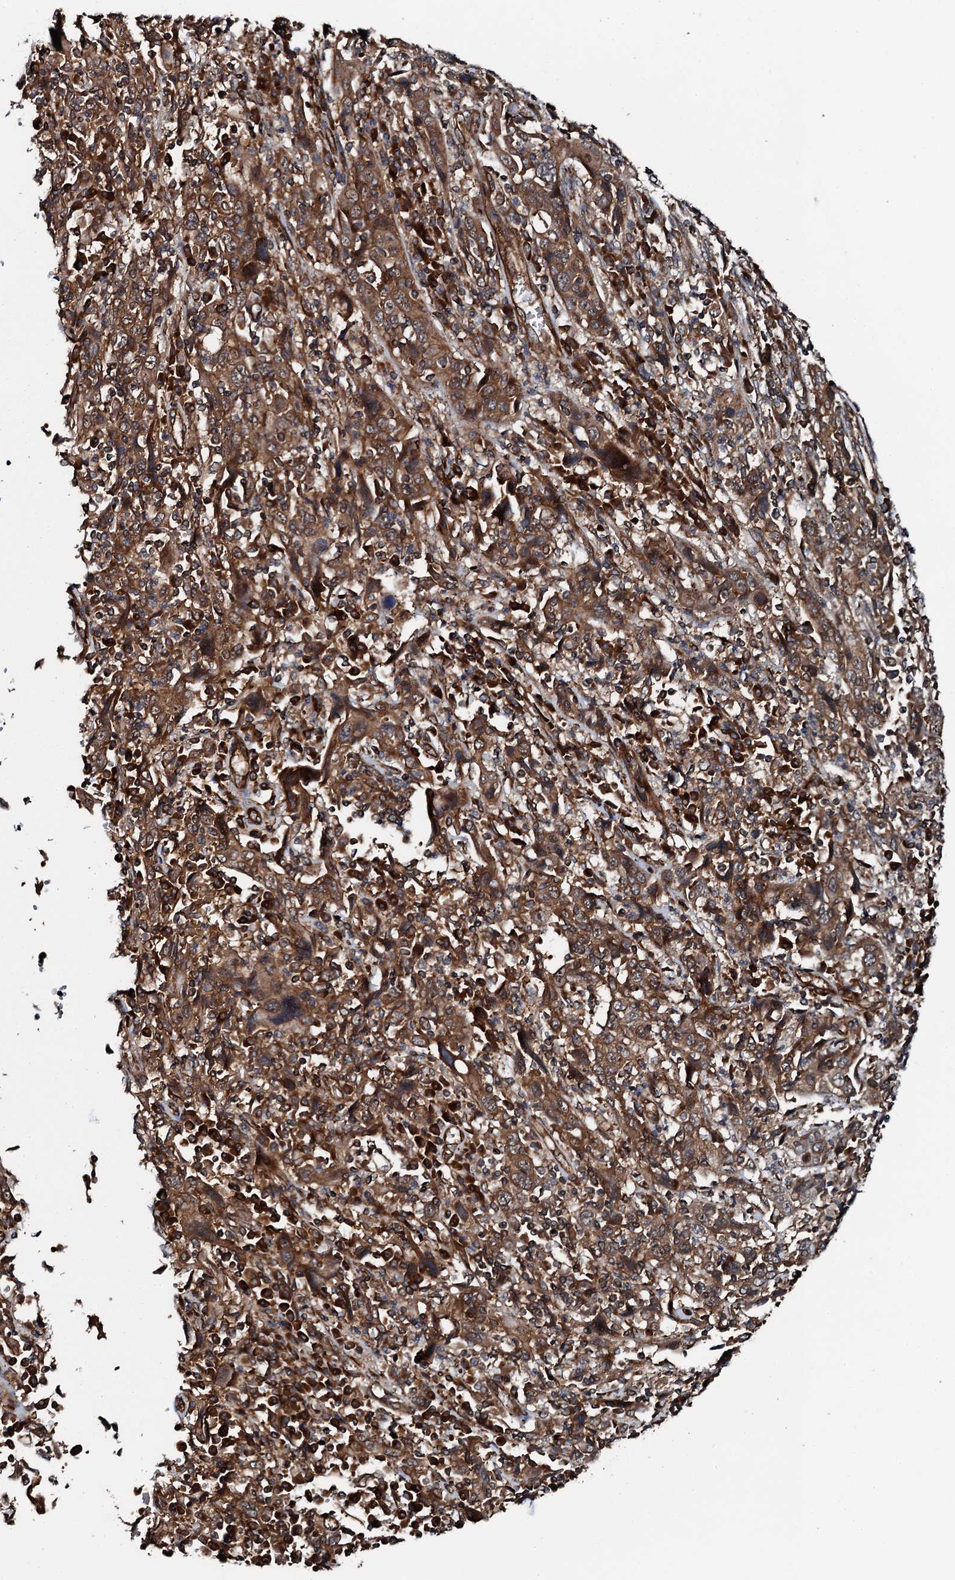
{"staining": {"intensity": "strong", "quantity": ">75%", "location": "cytoplasmic/membranous"}, "tissue": "cervical cancer", "cell_type": "Tumor cells", "image_type": "cancer", "snomed": [{"axis": "morphology", "description": "Squamous cell carcinoma, NOS"}, {"axis": "topography", "description": "Cervix"}], "caption": "Approximately >75% of tumor cells in cervical squamous cell carcinoma exhibit strong cytoplasmic/membranous protein expression as visualized by brown immunohistochemical staining.", "gene": "FLYWCH1", "patient": {"sex": "female", "age": 46}}